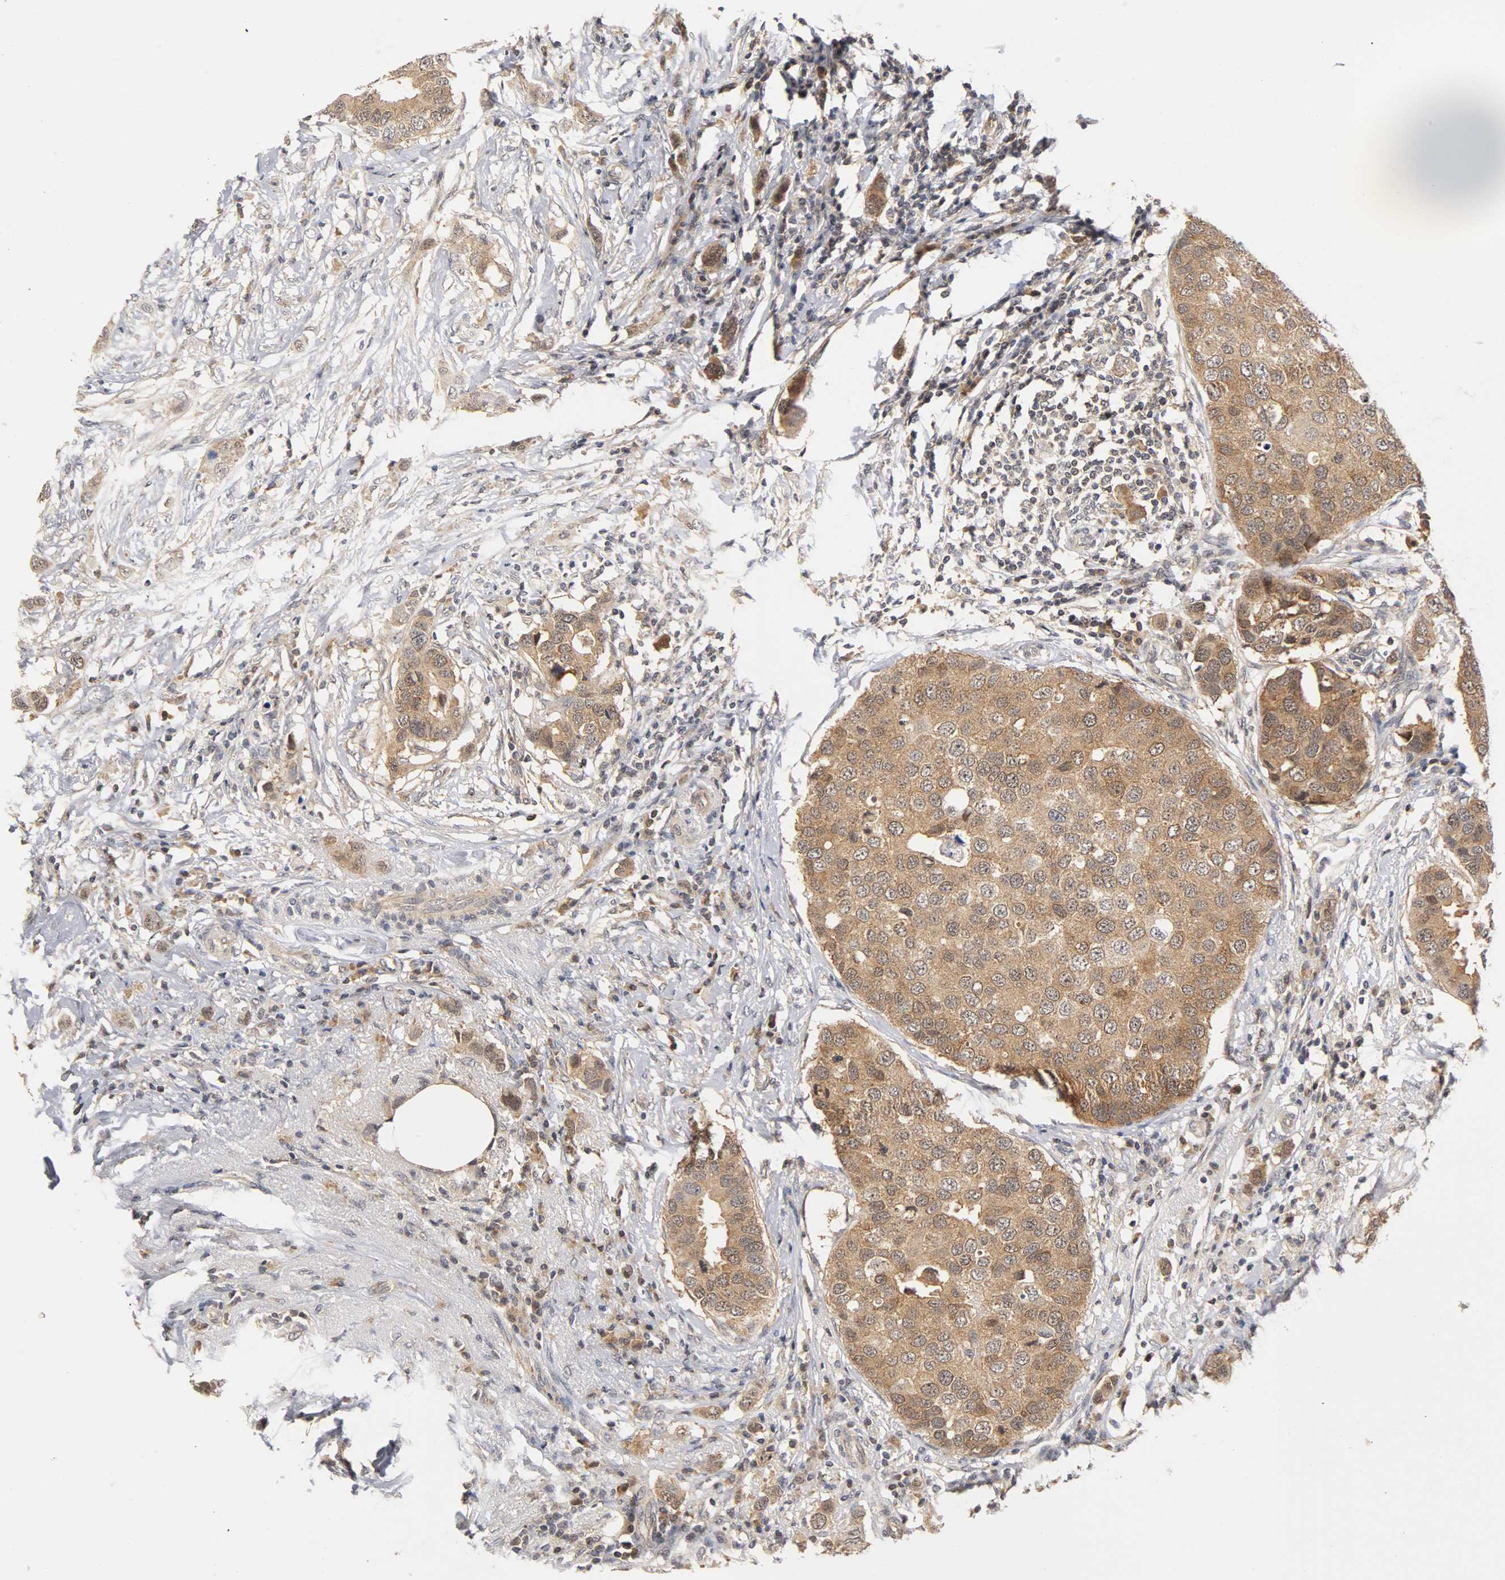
{"staining": {"intensity": "moderate", "quantity": ">75%", "location": "cytoplasmic/membranous,nuclear"}, "tissue": "breast cancer", "cell_type": "Tumor cells", "image_type": "cancer", "snomed": [{"axis": "morphology", "description": "Duct carcinoma"}, {"axis": "topography", "description": "Breast"}], "caption": "An image of human breast invasive ductal carcinoma stained for a protein reveals moderate cytoplasmic/membranous and nuclear brown staining in tumor cells.", "gene": "UBE2M", "patient": {"sex": "female", "age": 50}}